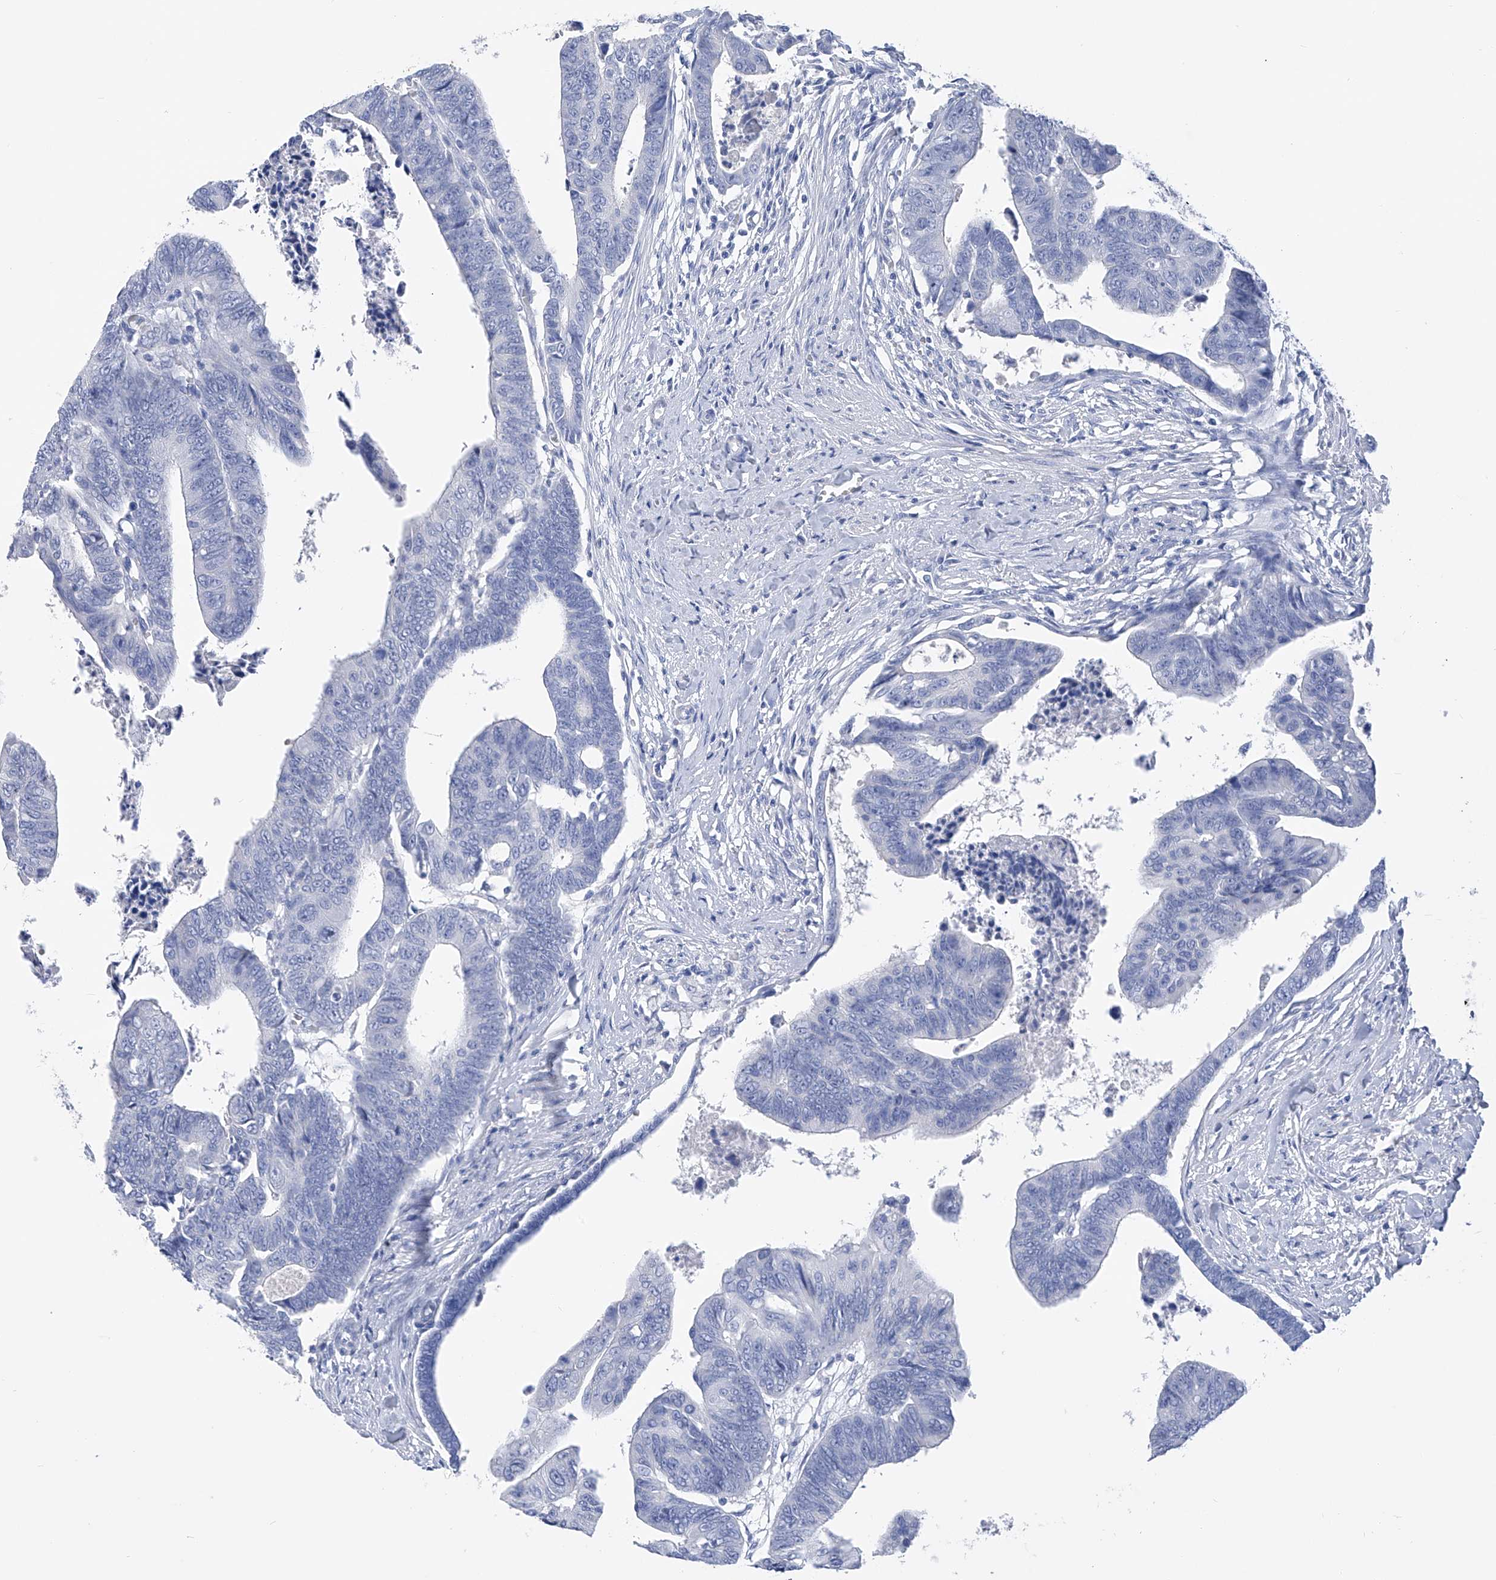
{"staining": {"intensity": "negative", "quantity": "none", "location": "none"}, "tissue": "colorectal cancer", "cell_type": "Tumor cells", "image_type": "cancer", "snomed": [{"axis": "morphology", "description": "Adenocarcinoma, NOS"}, {"axis": "topography", "description": "Rectum"}], "caption": "This image is of colorectal cancer (adenocarcinoma) stained with IHC to label a protein in brown with the nuclei are counter-stained blue. There is no expression in tumor cells. (DAB IHC, high magnification).", "gene": "ADRA1A", "patient": {"sex": "female", "age": 65}}